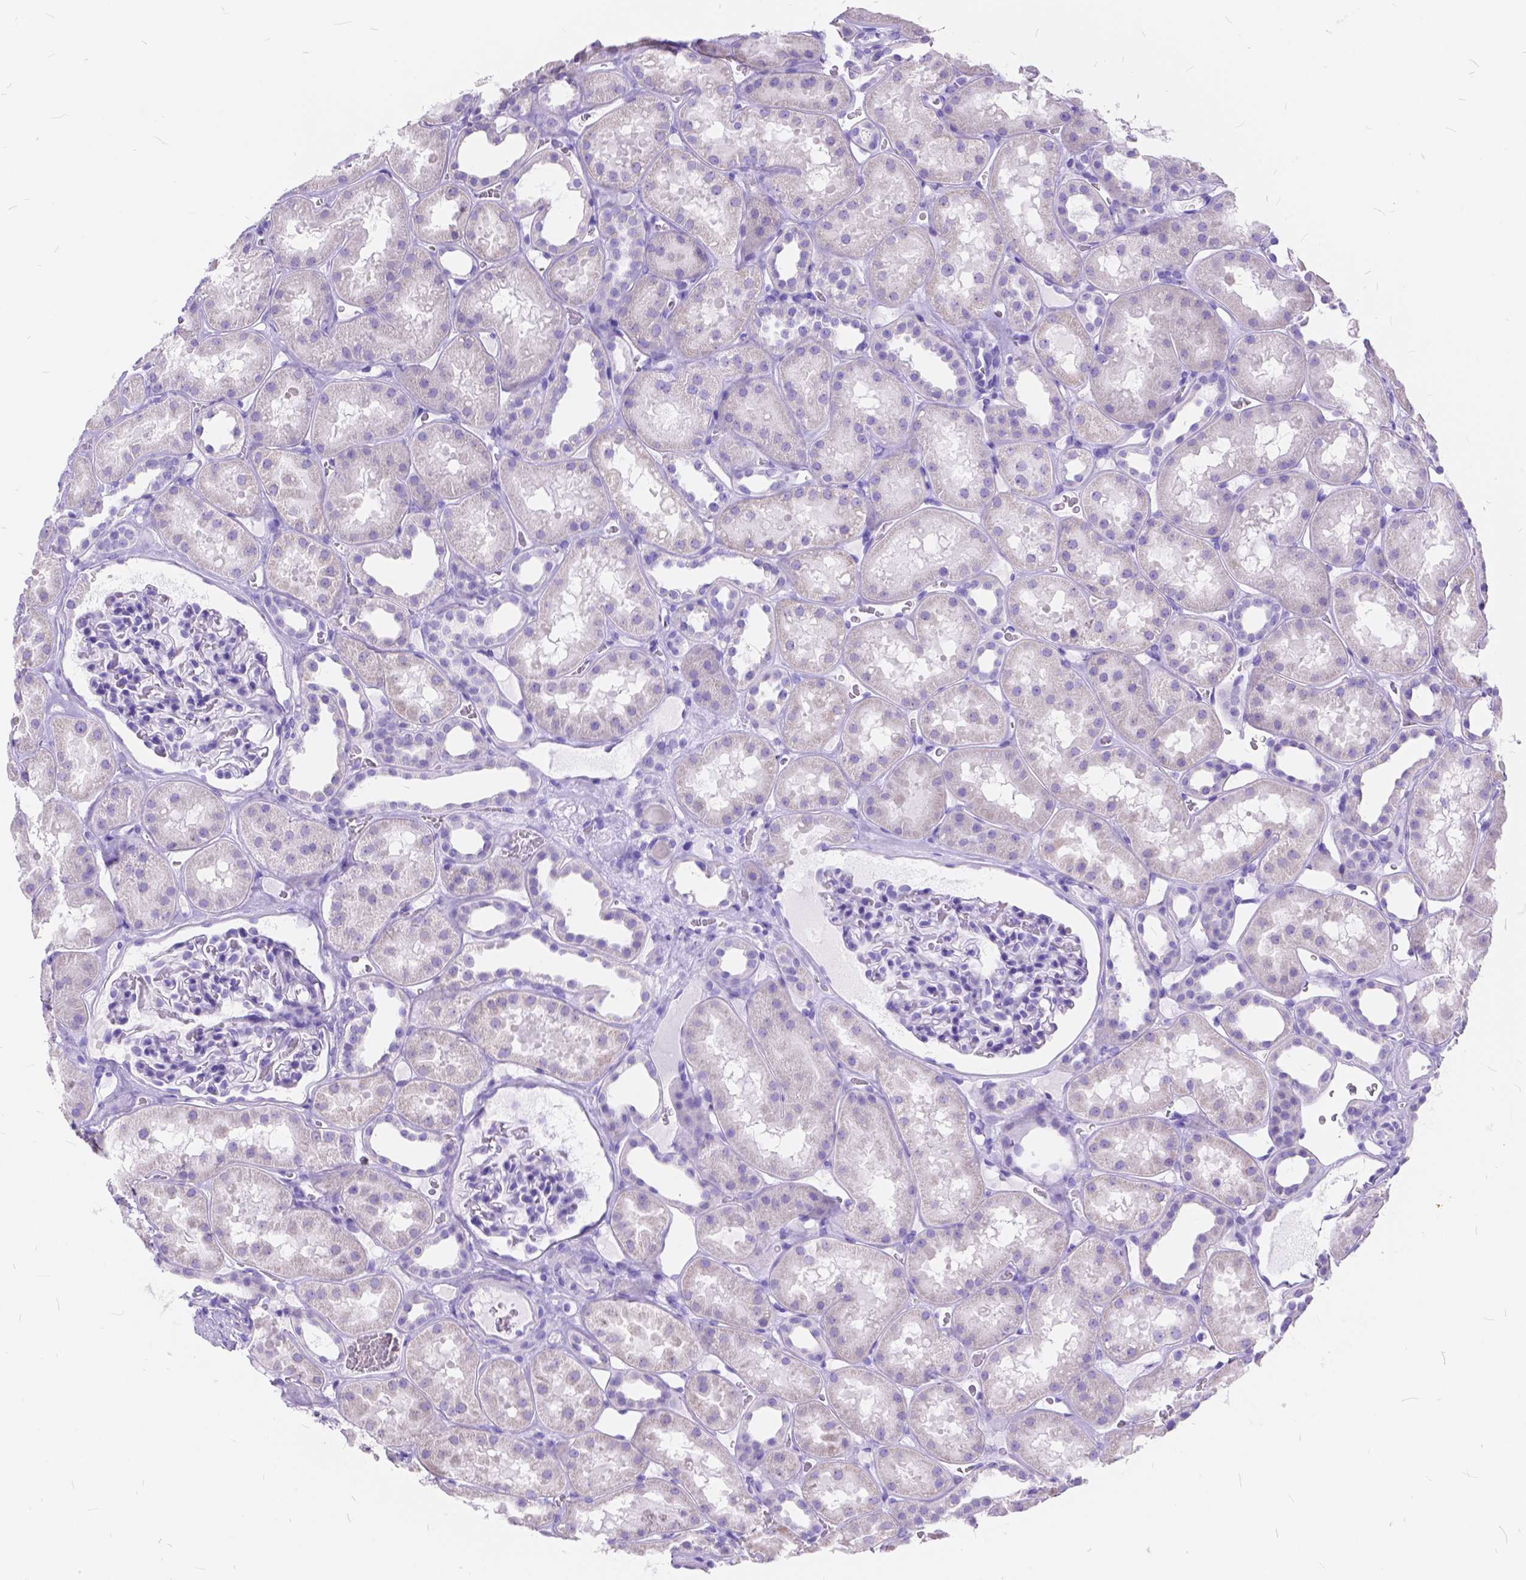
{"staining": {"intensity": "negative", "quantity": "none", "location": "none"}, "tissue": "kidney", "cell_type": "Cells in glomeruli", "image_type": "normal", "snomed": [{"axis": "morphology", "description": "Normal tissue, NOS"}, {"axis": "topography", "description": "Kidney"}], "caption": "Immunohistochemistry (IHC) micrograph of benign kidney: kidney stained with DAB (3,3'-diaminobenzidine) reveals no significant protein staining in cells in glomeruli. (Stains: DAB IHC with hematoxylin counter stain, Microscopy: brightfield microscopy at high magnification).", "gene": "FOXL2", "patient": {"sex": "female", "age": 41}}